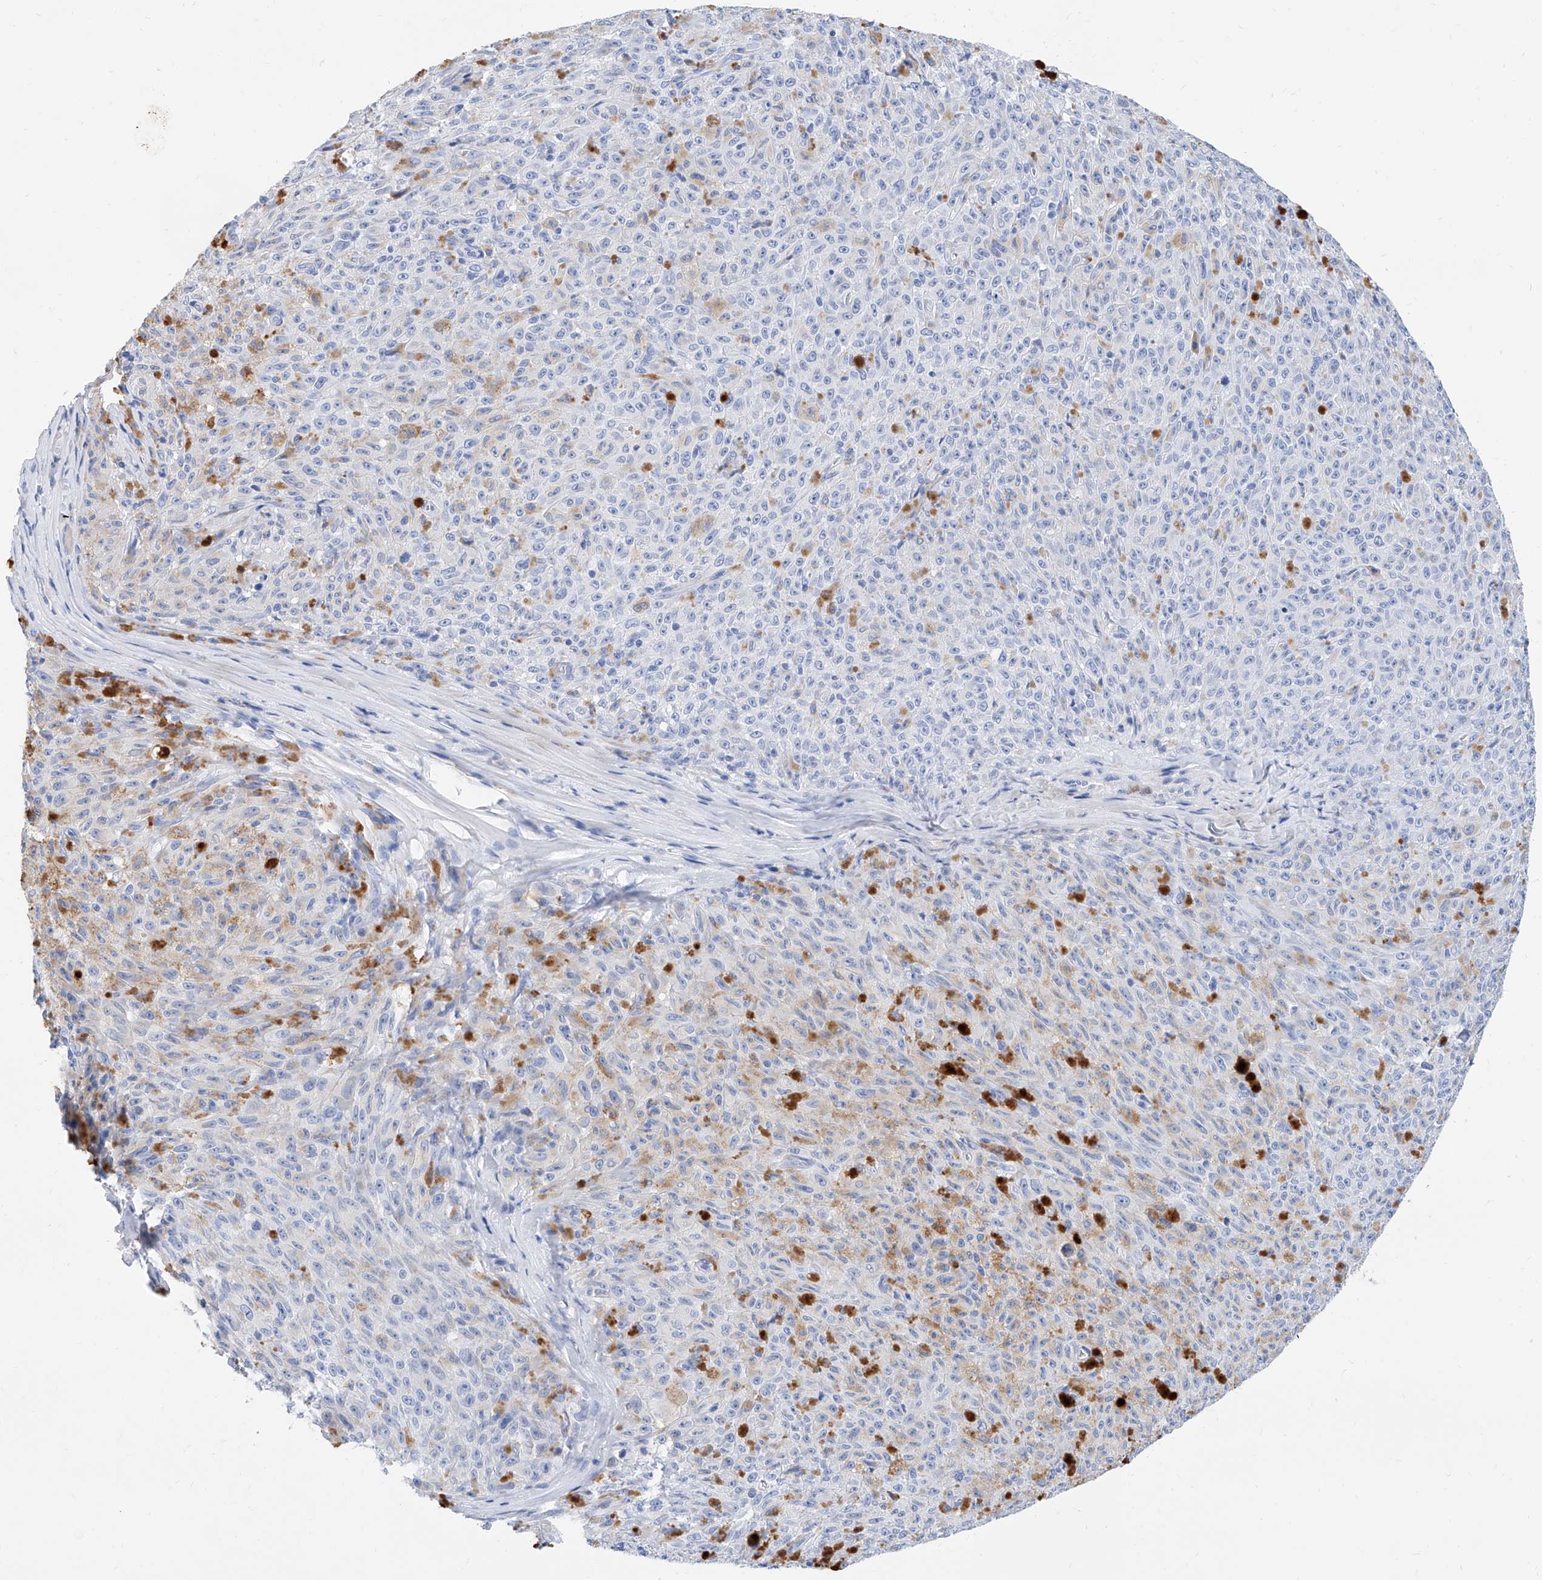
{"staining": {"intensity": "negative", "quantity": "none", "location": "none"}, "tissue": "melanoma", "cell_type": "Tumor cells", "image_type": "cancer", "snomed": [{"axis": "morphology", "description": "Malignant melanoma, NOS"}, {"axis": "topography", "description": "Skin"}], "caption": "Tumor cells show no significant expression in malignant melanoma.", "gene": "SLC25A29", "patient": {"sex": "female", "age": 82}}